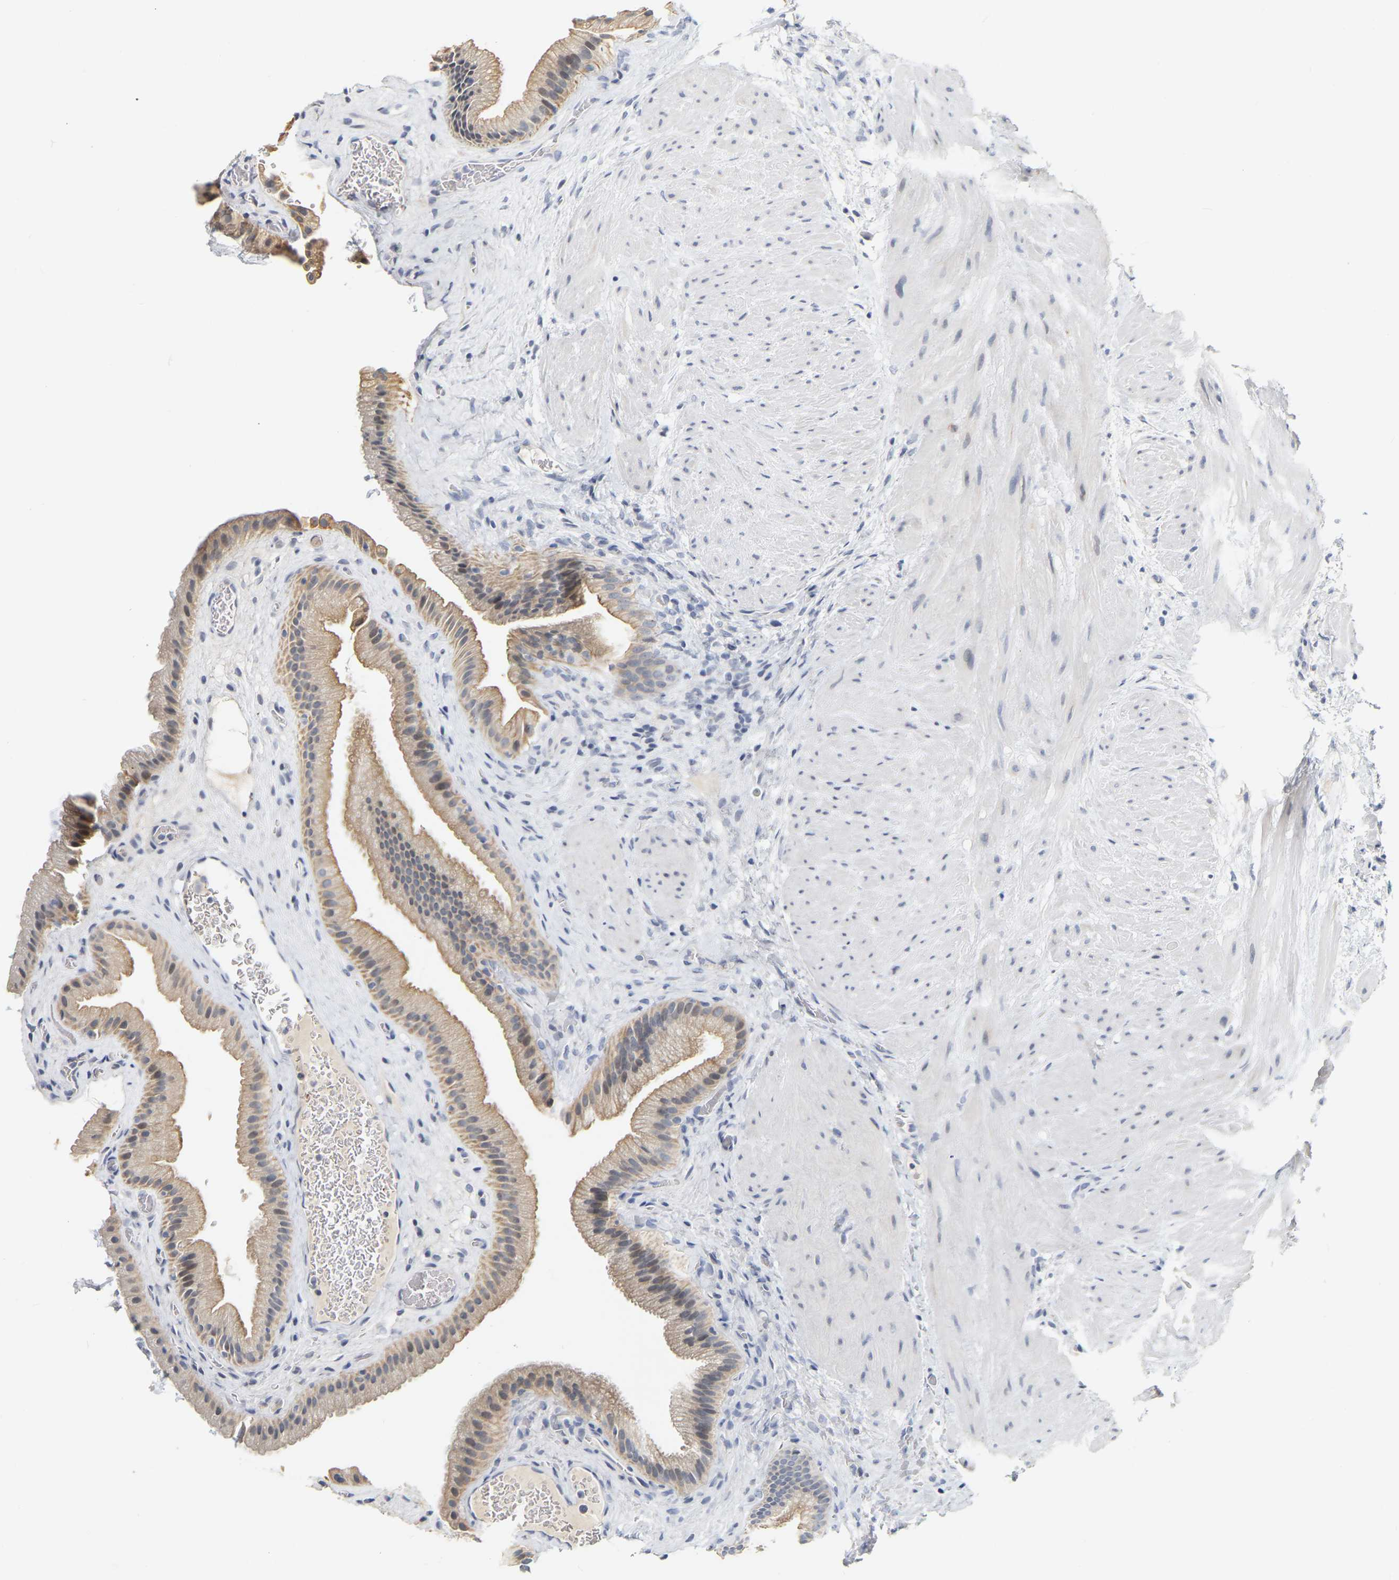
{"staining": {"intensity": "weak", "quantity": ">75%", "location": "cytoplasmic/membranous"}, "tissue": "gallbladder", "cell_type": "Glandular cells", "image_type": "normal", "snomed": [{"axis": "morphology", "description": "Normal tissue, NOS"}, {"axis": "topography", "description": "Gallbladder"}], "caption": "Immunohistochemistry (IHC) micrograph of benign gallbladder stained for a protein (brown), which reveals low levels of weak cytoplasmic/membranous staining in approximately >75% of glandular cells.", "gene": "KRT76", "patient": {"sex": "male", "age": 49}}